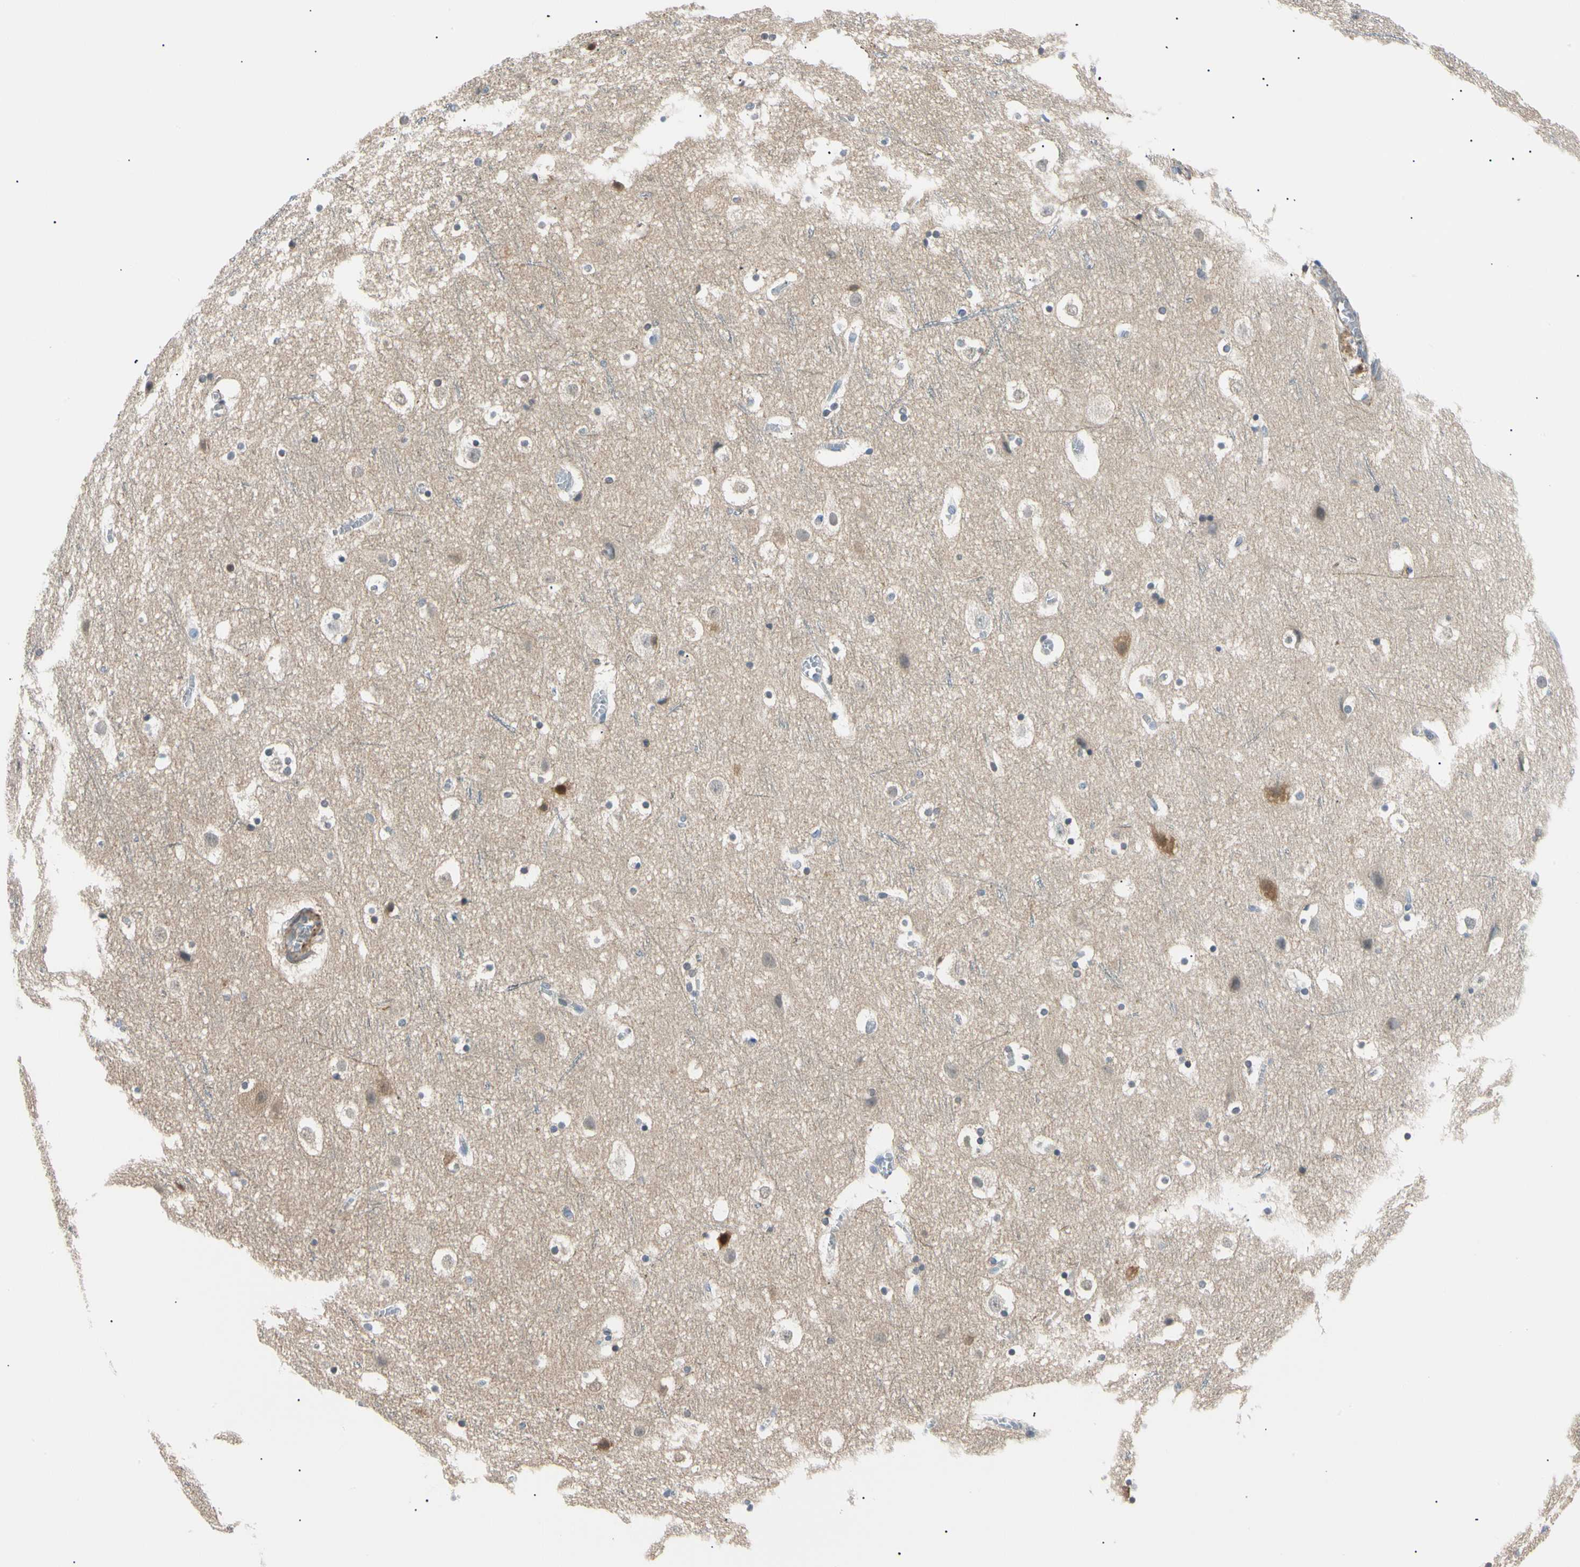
{"staining": {"intensity": "negative", "quantity": "none", "location": "none"}, "tissue": "cerebral cortex", "cell_type": "Endothelial cells", "image_type": "normal", "snomed": [{"axis": "morphology", "description": "Normal tissue, NOS"}, {"axis": "topography", "description": "Cerebral cortex"}], "caption": "IHC histopathology image of benign cerebral cortex: human cerebral cortex stained with DAB (3,3'-diaminobenzidine) exhibits no significant protein expression in endothelial cells.", "gene": "SEC23B", "patient": {"sex": "male", "age": 45}}